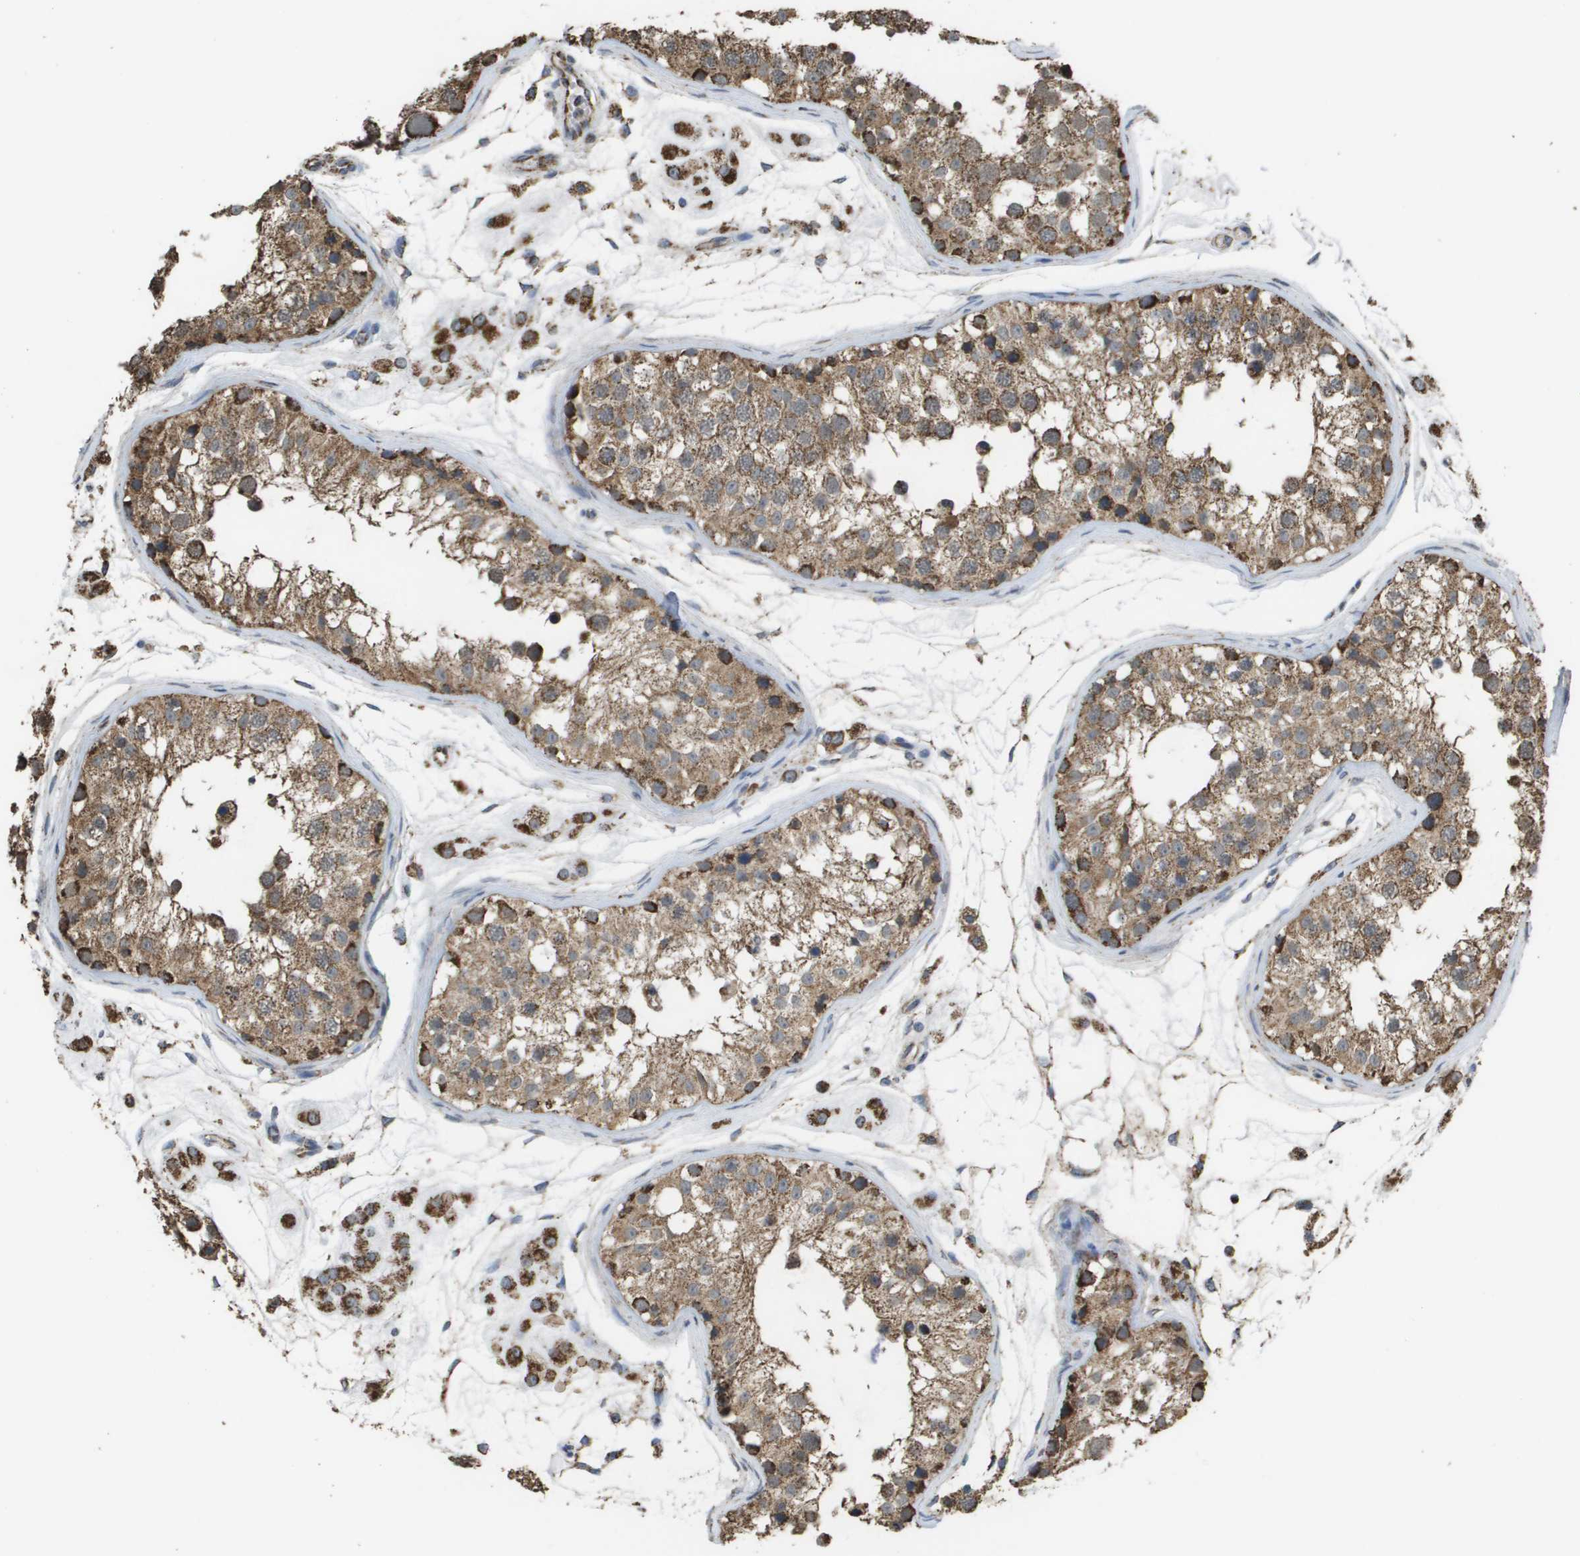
{"staining": {"intensity": "moderate", "quantity": "25%-75%", "location": "cytoplasmic/membranous"}, "tissue": "testis", "cell_type": "Cells in seminiferous ducts", "image_type": "normal", "snomed": [{"axis": "morphology", "description": "Normal tissue, NOS"}, {"axis": "morphology", "description": "Adenocarcinoma, metastatic, NOS"}, {"axis": "topography", "description": "Testis"}], "caption": "Normal testis demonstrates moderate cytoplasmic/membranous expression in approximately 25%-75% of cells in seminiferous ducts, visualized by immunohistochemistry. Nuclei are stained in blue.", "gene": "HSPE1", "patient": {"sex": "male", "age": 26}}